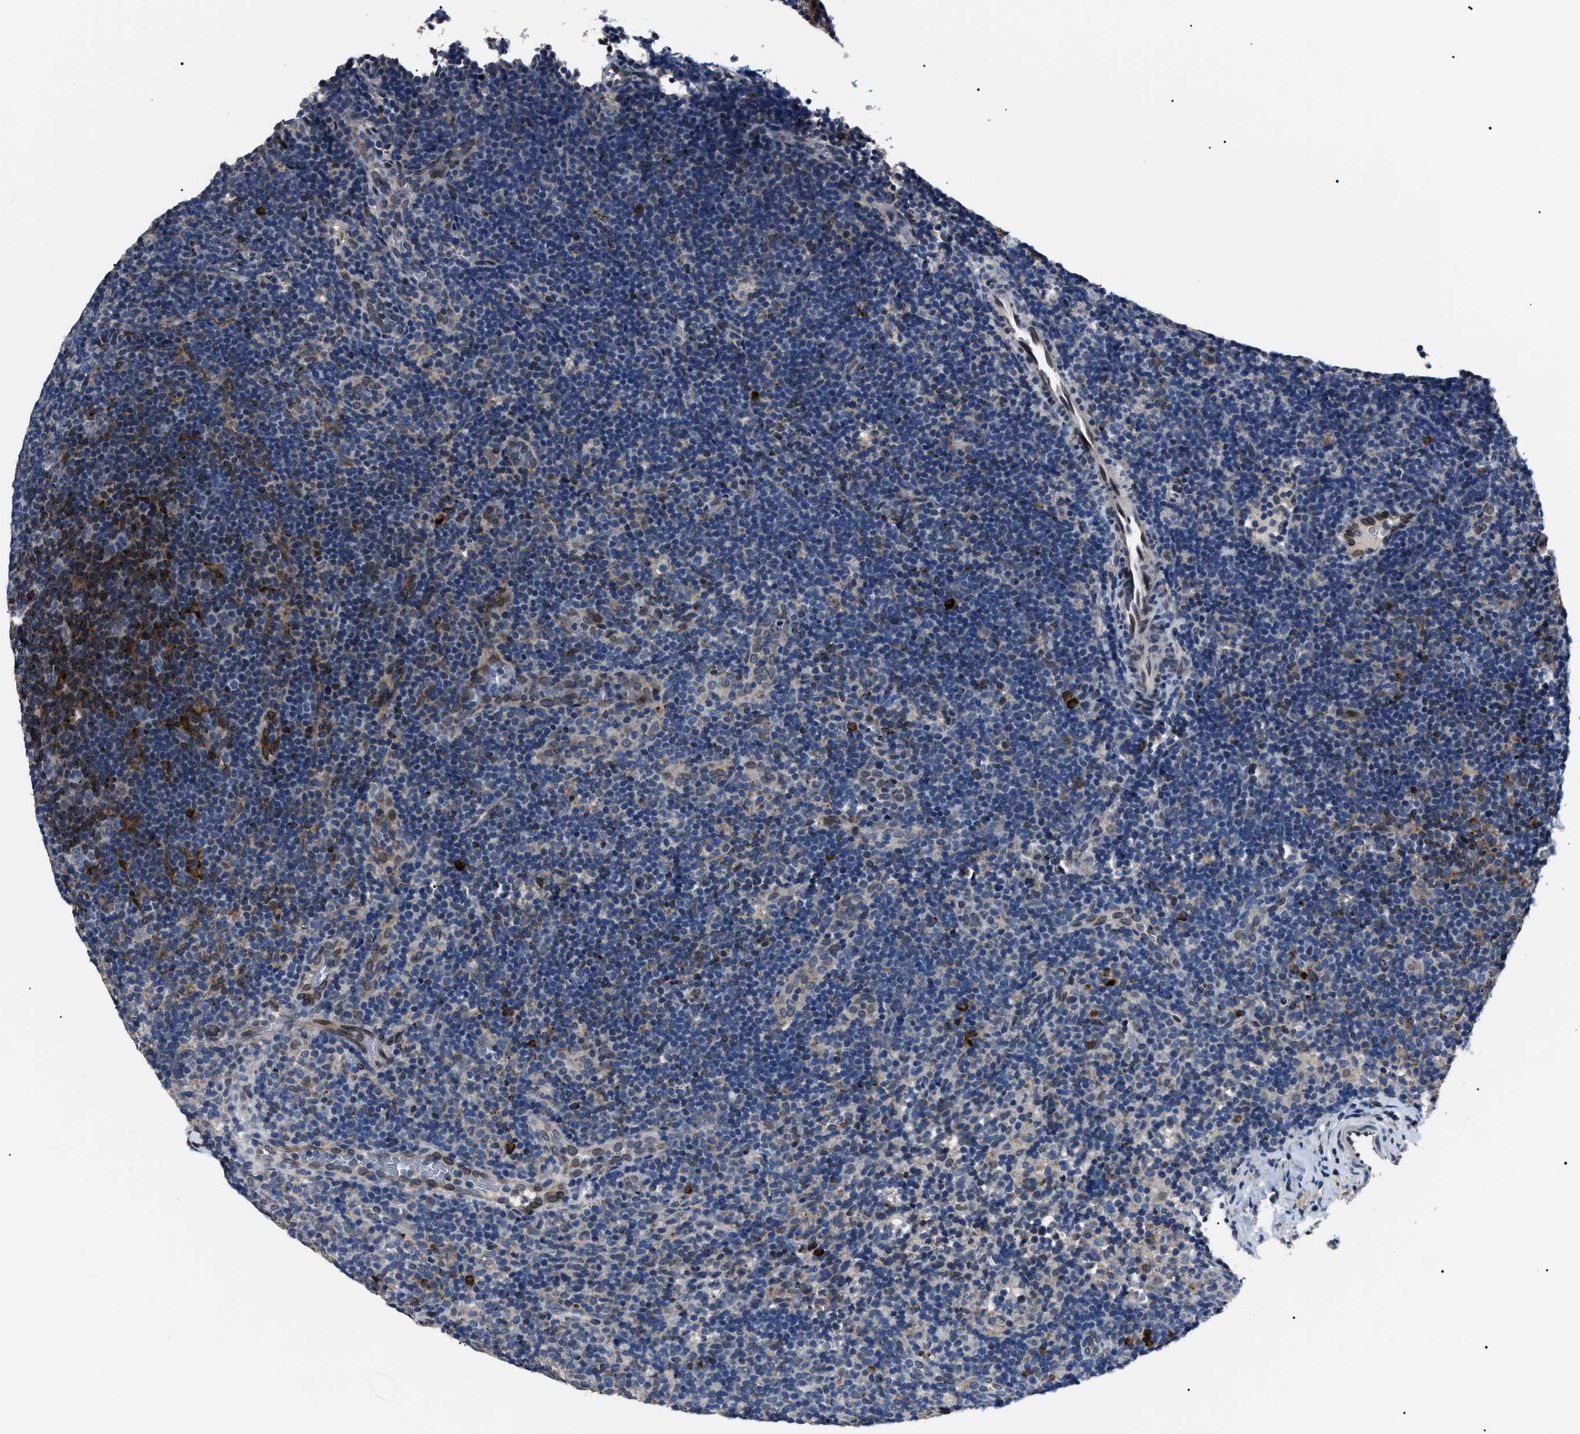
{"staining": {"intensity": "negative", "quantity": "none", "location": "none"}, "tissue": "lymphoma", "cell_type": "Tumor cells", "image_type": "cancer", "snomed": [{"axis": "morphology", "description": "Hodgkin's disease, NOS"}, {"axis": "topography", "description": "Lymph node"}], "caption": "DAB (3,3'-diaminobenzidine) immunohistochemical staining of lymphoma displays no significant positivity in tumor cells.", "gene": "LRRC14", "patient": {"sex": "female", "age": 57}}